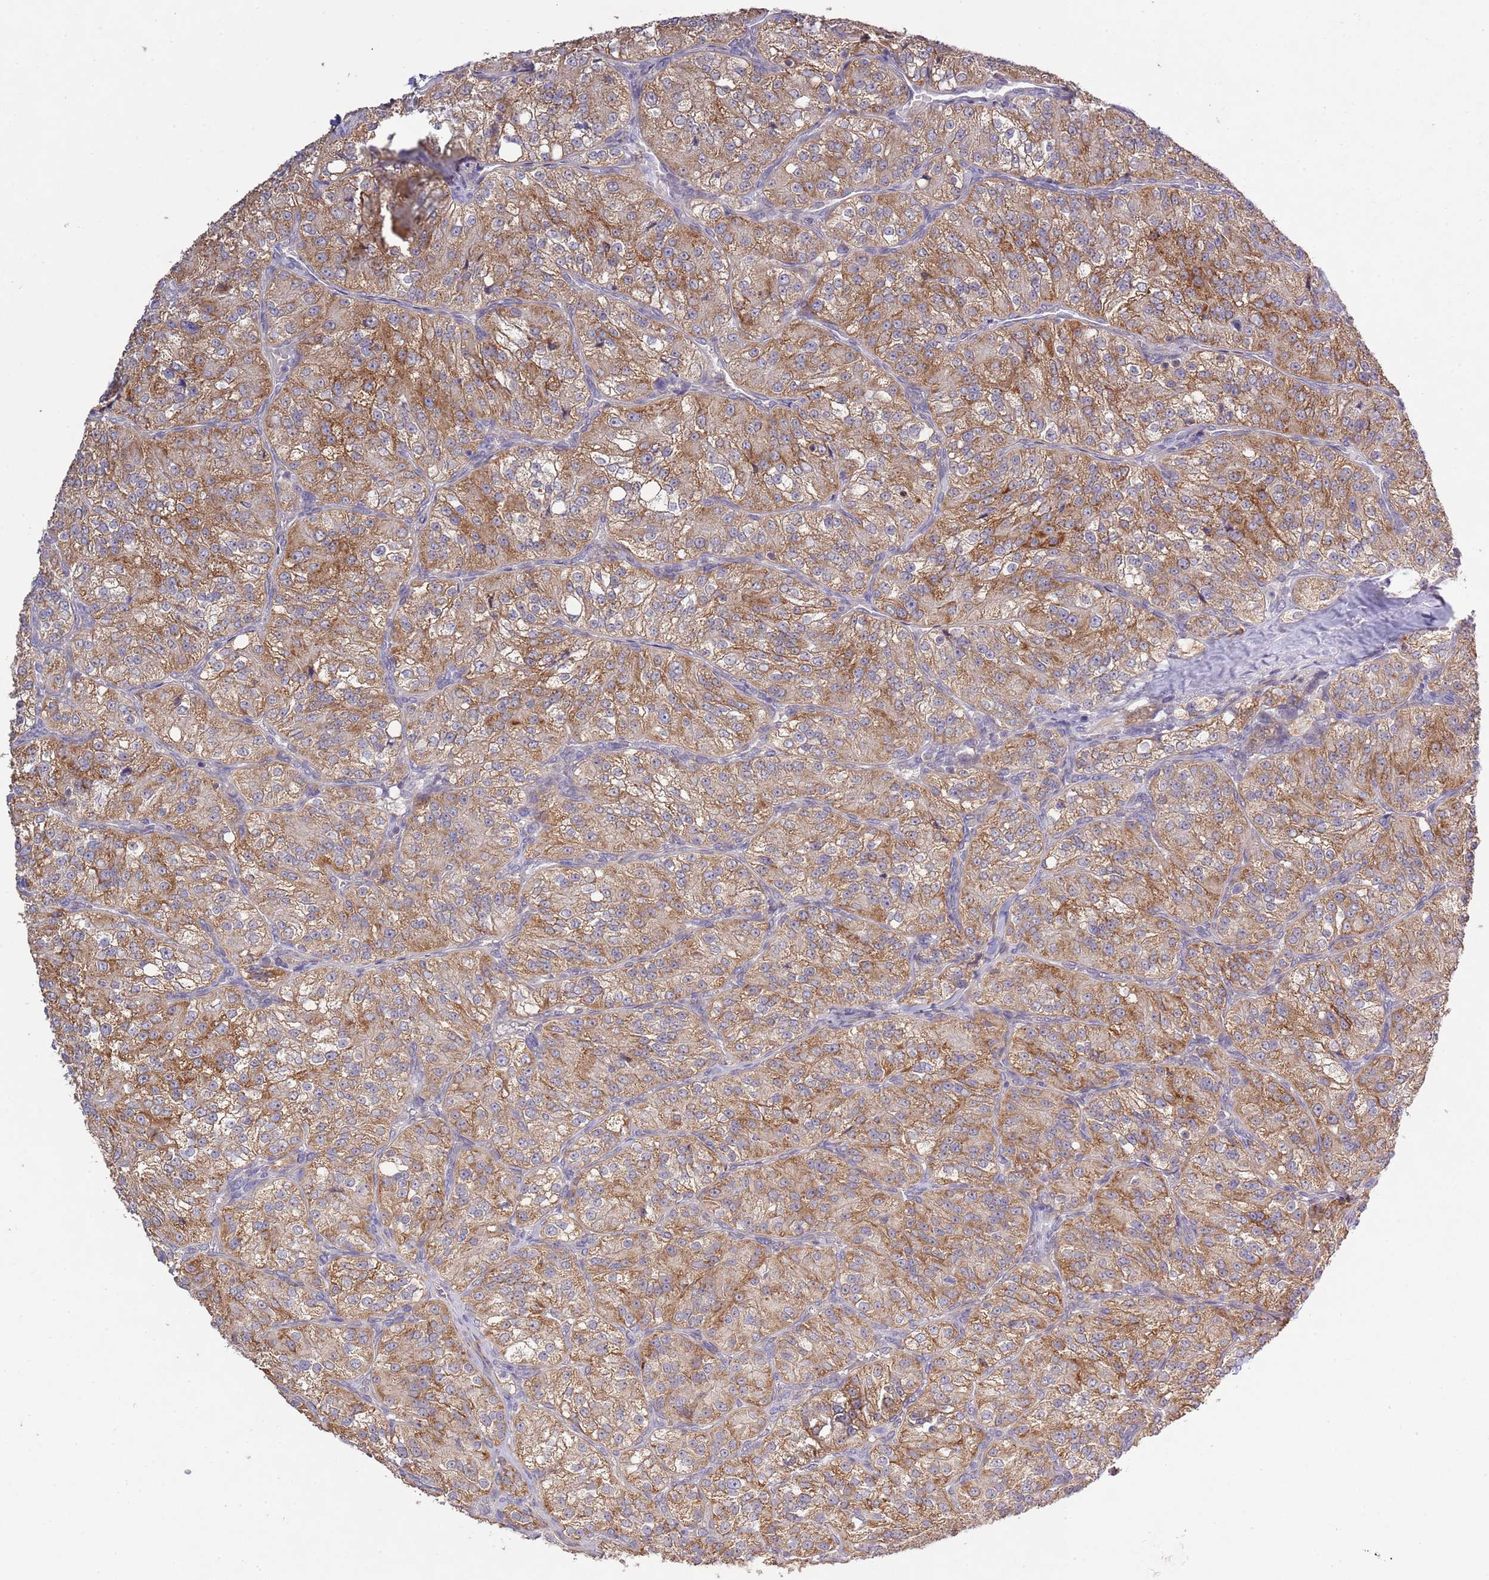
{"staining": {"intensity": "moderate", "quantity": ">75%", "location": "cytoplasmic/membranous"}, "tissue": "renal cancer", "cell_type": "Tumor cells", "image_type": "cancer", "snomed": [{"axis": "morphology", "description": "Adenocarcinoma, NOS"}, {"axis": "topography", "description": "Kidney"}], "caption": "Moderate cytoplasmic/membranous protein positivity is identified in about >75% of tumor cells in renal adenocarcinoma.", "gene": "IVD", "patient": {"sex": "female", "age": 63}}